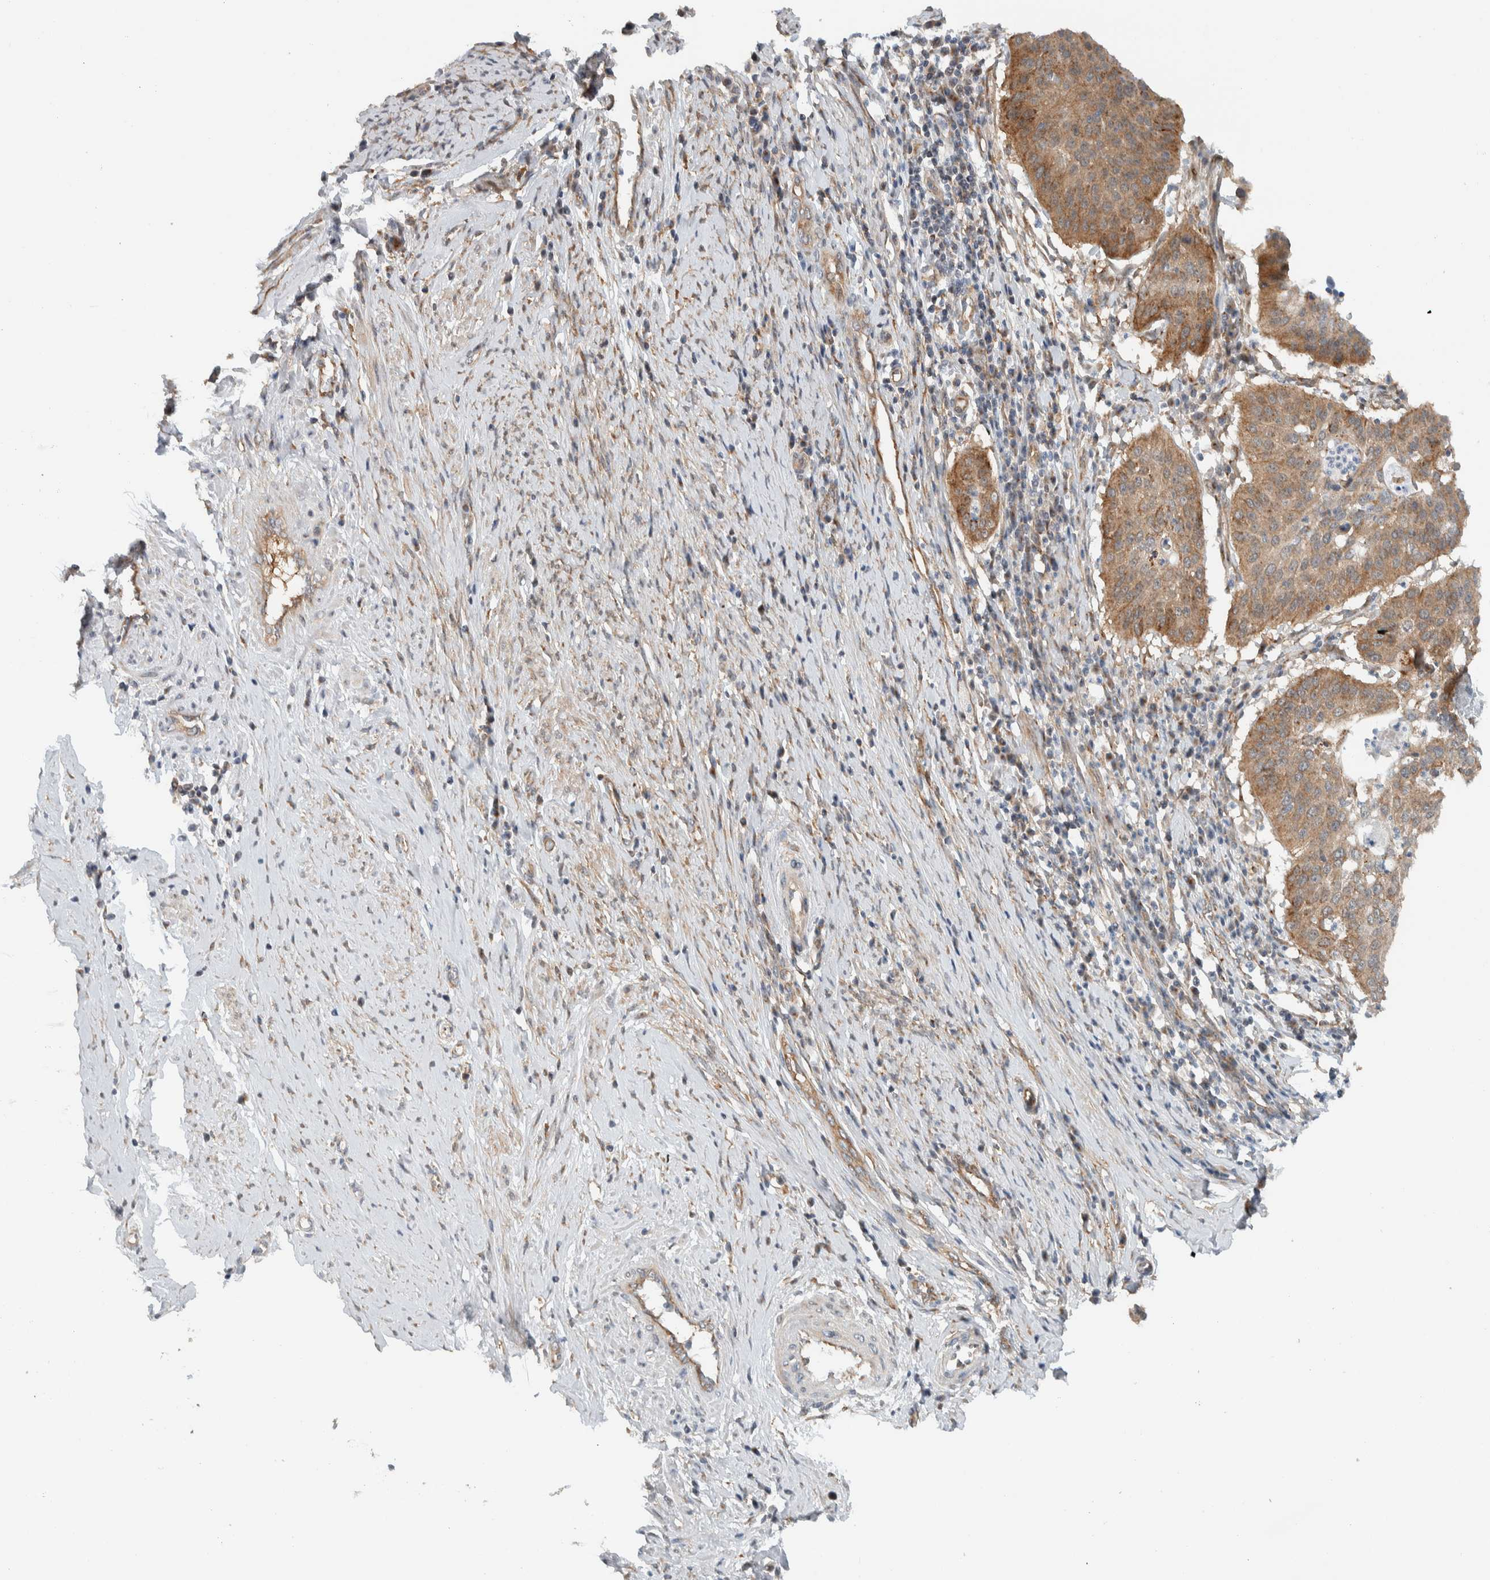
{"staining": {"intensity": "moderate", "quantity": ">75%", "location": "cytoplasmic/membranous"}, "tissue": "cervical cancer", "cell_type": "Tumor cells", "image_type": "cancer", "snomed": [{"axis": "morphology", "description": "Normal tissue, NOS"}, {"axis": "morphology", "description": "Squamous cell carcinoma, NOS"}, {"axis": "topography", "description": "Cervix"}], "caption": "An immunohistochemistry histopathology image of neoplastic tissue is shown. Protein staining in brown shows moderate cytoplasmic/membranous positivity in cervical cancer (squamous cell carcinoma) within tumor cells. Nuclei are stained in blue.", "gene": "RERE", "patient": {"sex": "female", "age": 39}}